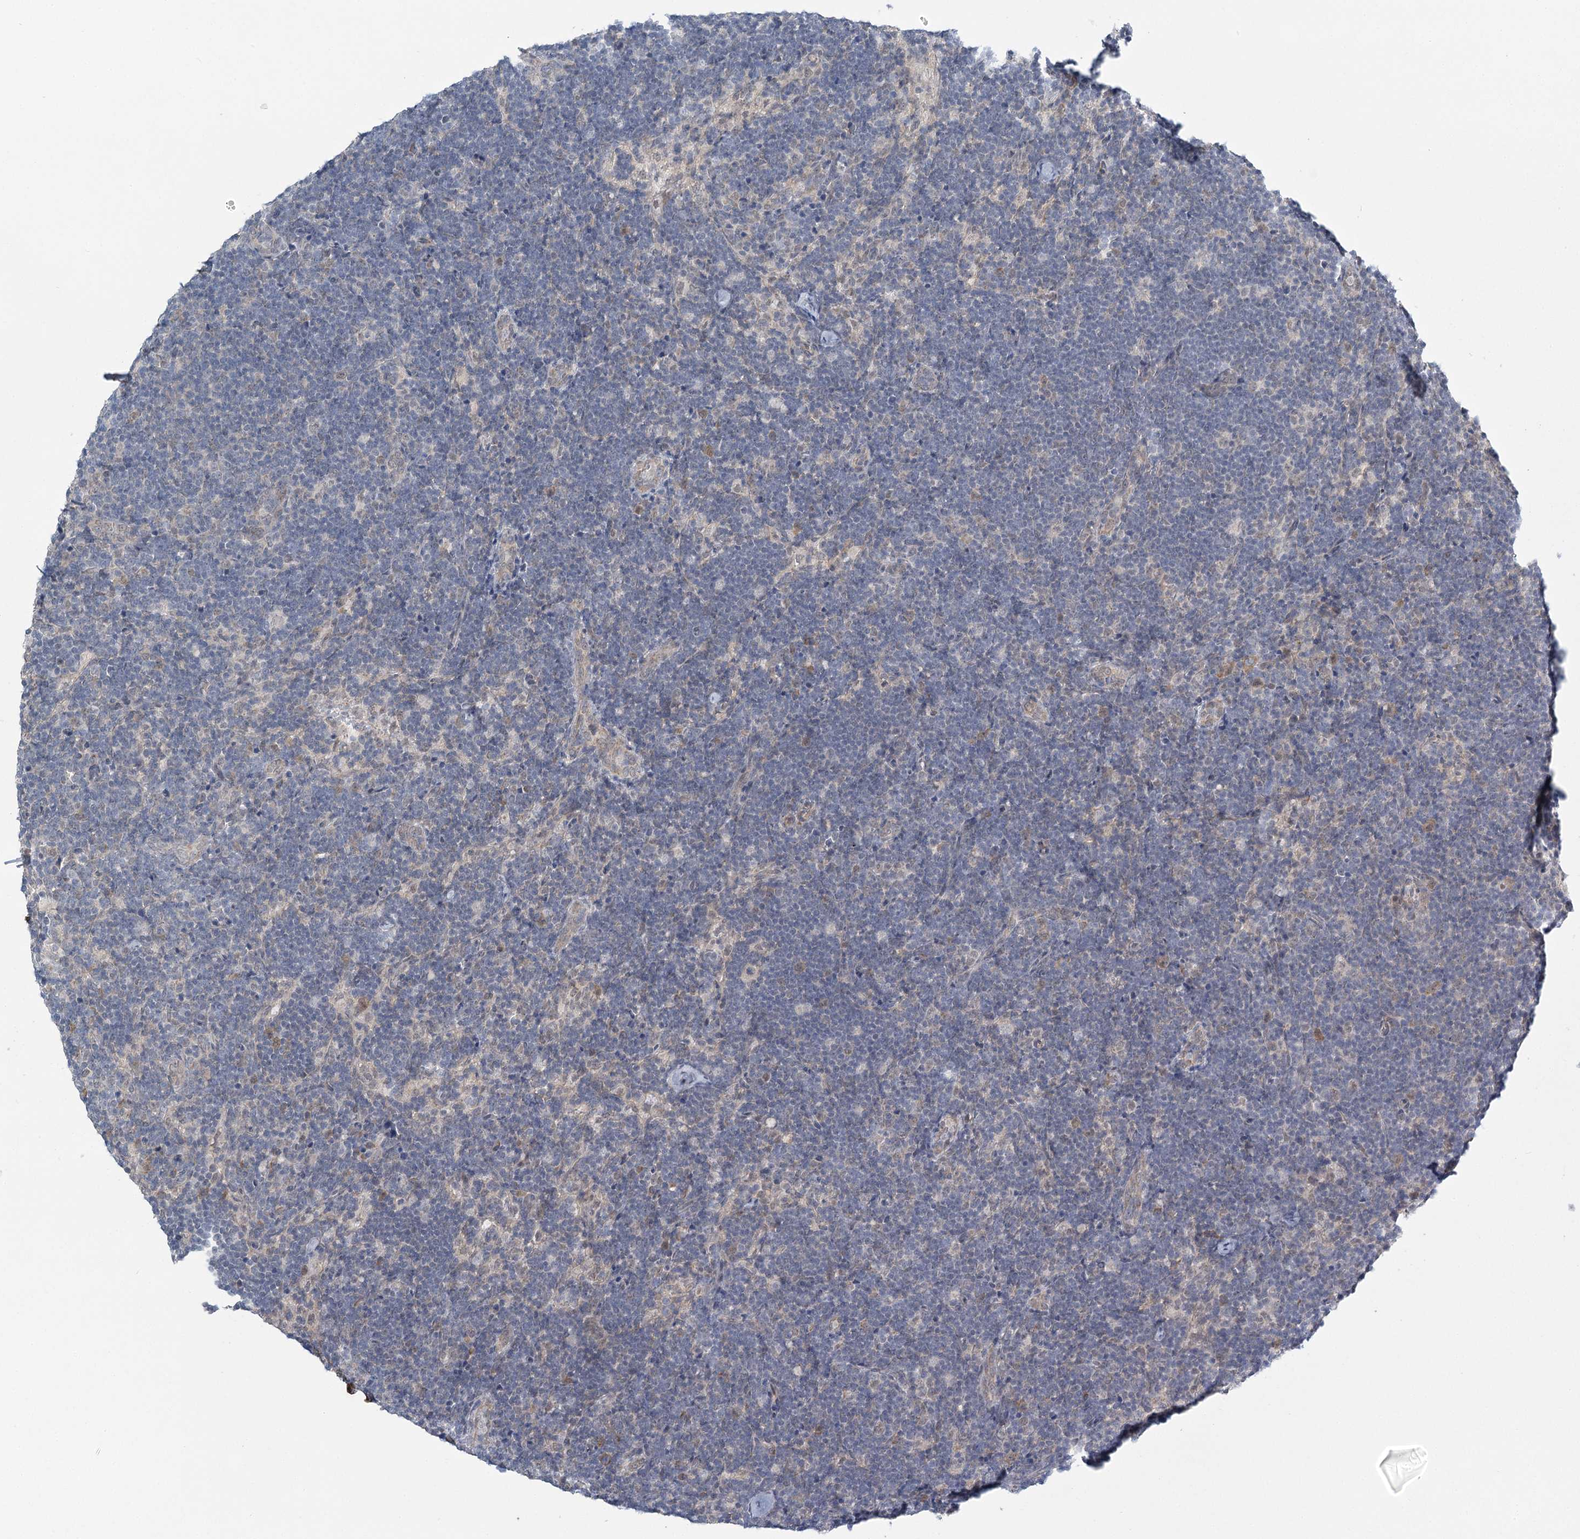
{"staining": {"intensity": "negative", "quantity": "none", "location": "none"}, "tissue": "lymph node", "cell_type": "Germinal center cells", "image_type": "normal", "snomed": [{"axis": "morphology", "description": "Normal tissue, NOS"}, {"axis": "topography", "description": "Lymph node"}], "caption": "Germinal center cells are negative for protein expression in benign human lymph node. (Immunohistochemistry, brightfield microscopy, high magnification).", "gene": "MED28", "patient": {"sex": "female", "age": 22}}